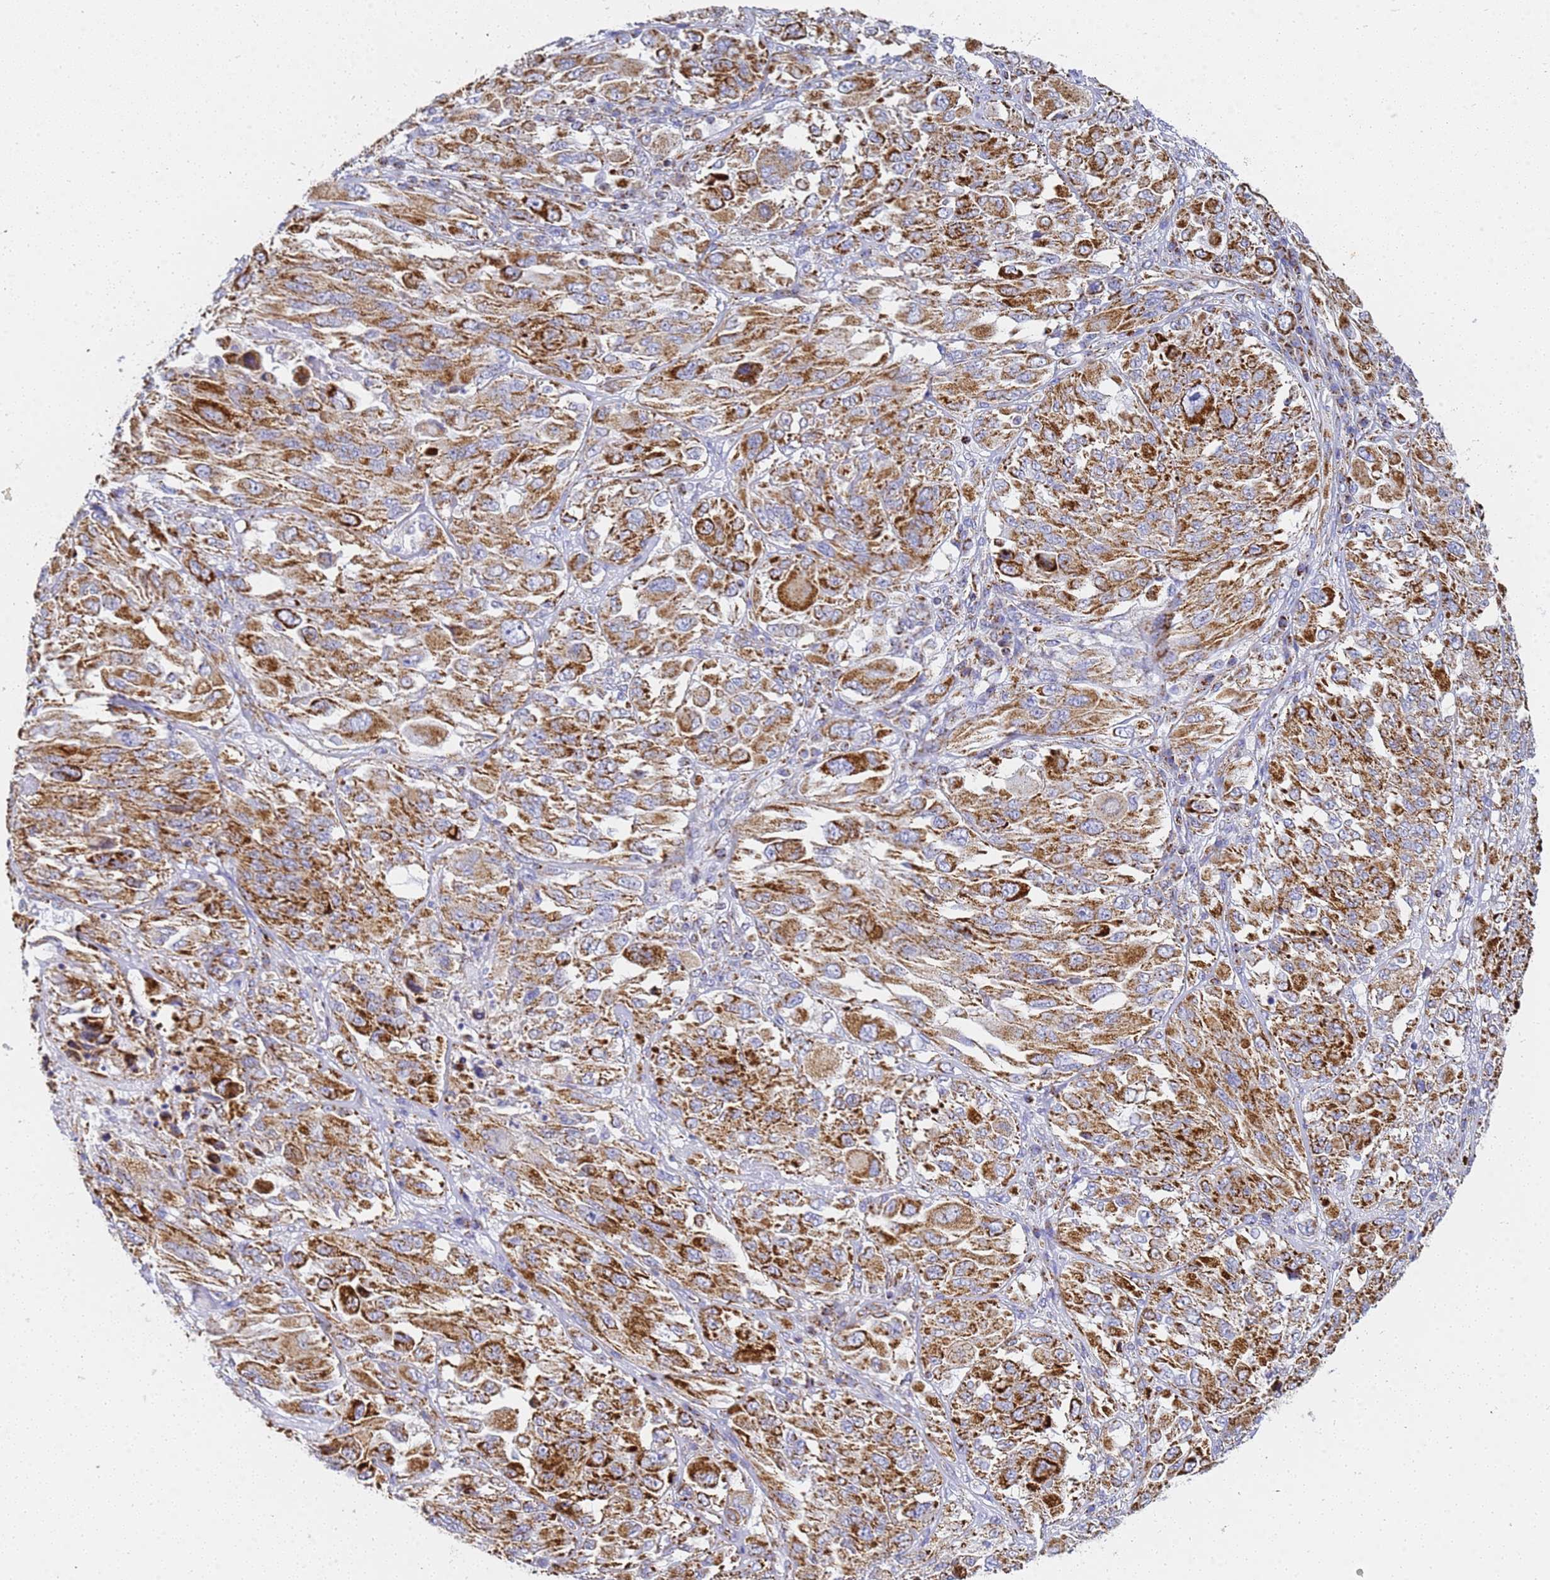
{"staining": {"intensity": "strong", "quantity": ">75%", "location": "cytoplasmic/membranous"}, "tissue": "melanoma", "cell_type": "Tumor cells", "image_type": "cancer", "snomed": [{"axis": "morphology", "description": "Malignant melanoma, NOS"}, {"axis": "topography", "description": "Skin"}], "caption": "The image shows staining of malignant melanoma, revealing strong cytoplasmic/membranous protein staining (brown color) within tumor cells. (DAB (3,3'-diaminobenzidine) IHC with brightfield microscopy, high magnification).", "gene": "CNIH4", "patient": {"sex": "female", "age": 91}}